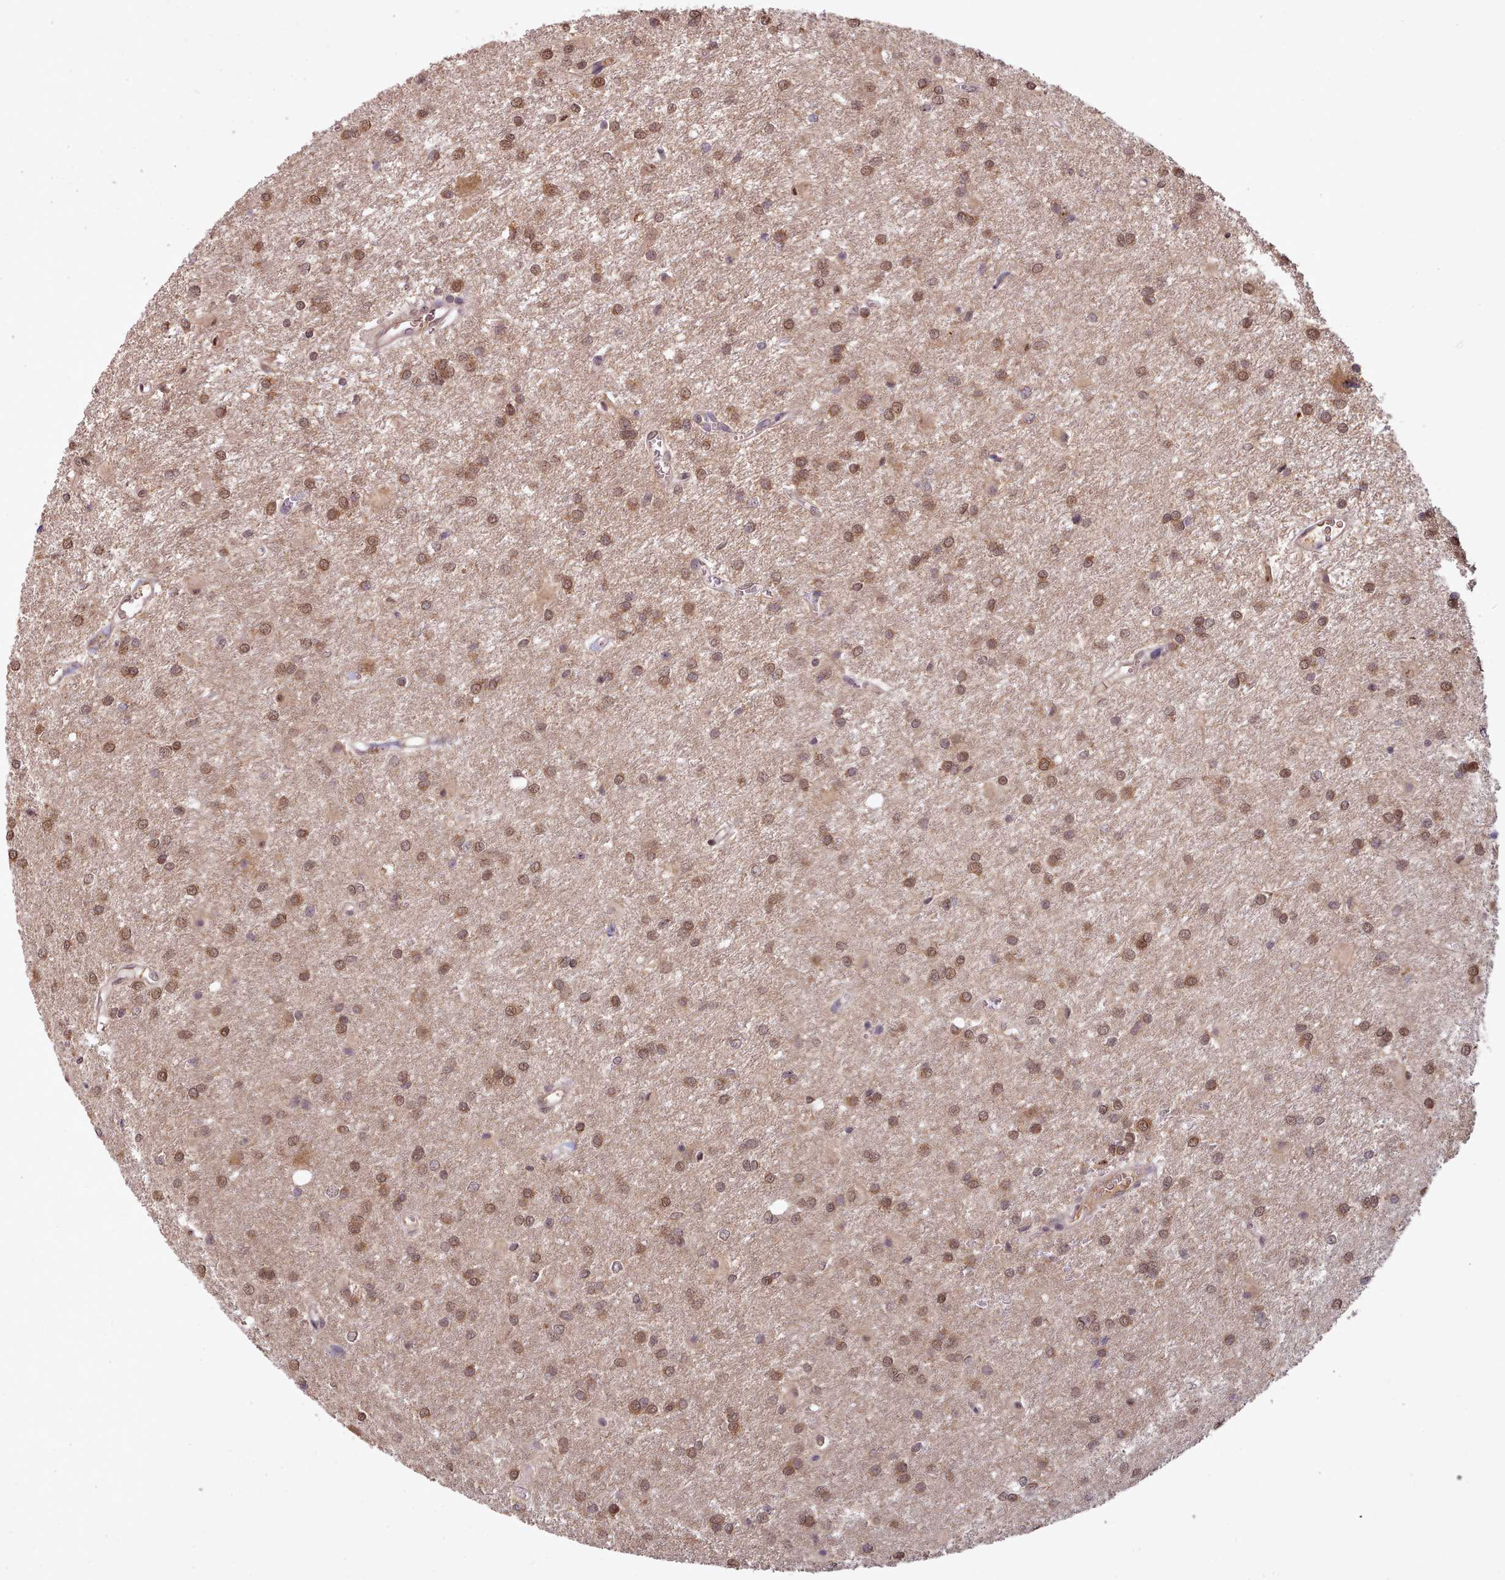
{"staining": {"intensity": "moderate", "quantity": ">75%", "location": "cytoplasmic/membranous,nuclear"}, "tissue": "glioma", "cell_type": "Tumor cells", "image_type": "cancer", "snomed": [{"axis": "morphology", "description": "Glioma, malignant, High grade"}, {"axis": "topography", "description": "Brain"}], "caption": "Malignant glioma (high-grade) was stained to show a protein in brown. There is medium levels of moderate cytoplasmic/membranous and nuclear expression in approximately >75% of tumor cells. (Stains: DAB (3,3'-diaminobenzidine) in brown, nuclei in blue, Microscopy: brightfield microscopy at high magnification).", "gene": "PIP4P1", "patient": {"sex": "female", "age": 50}}